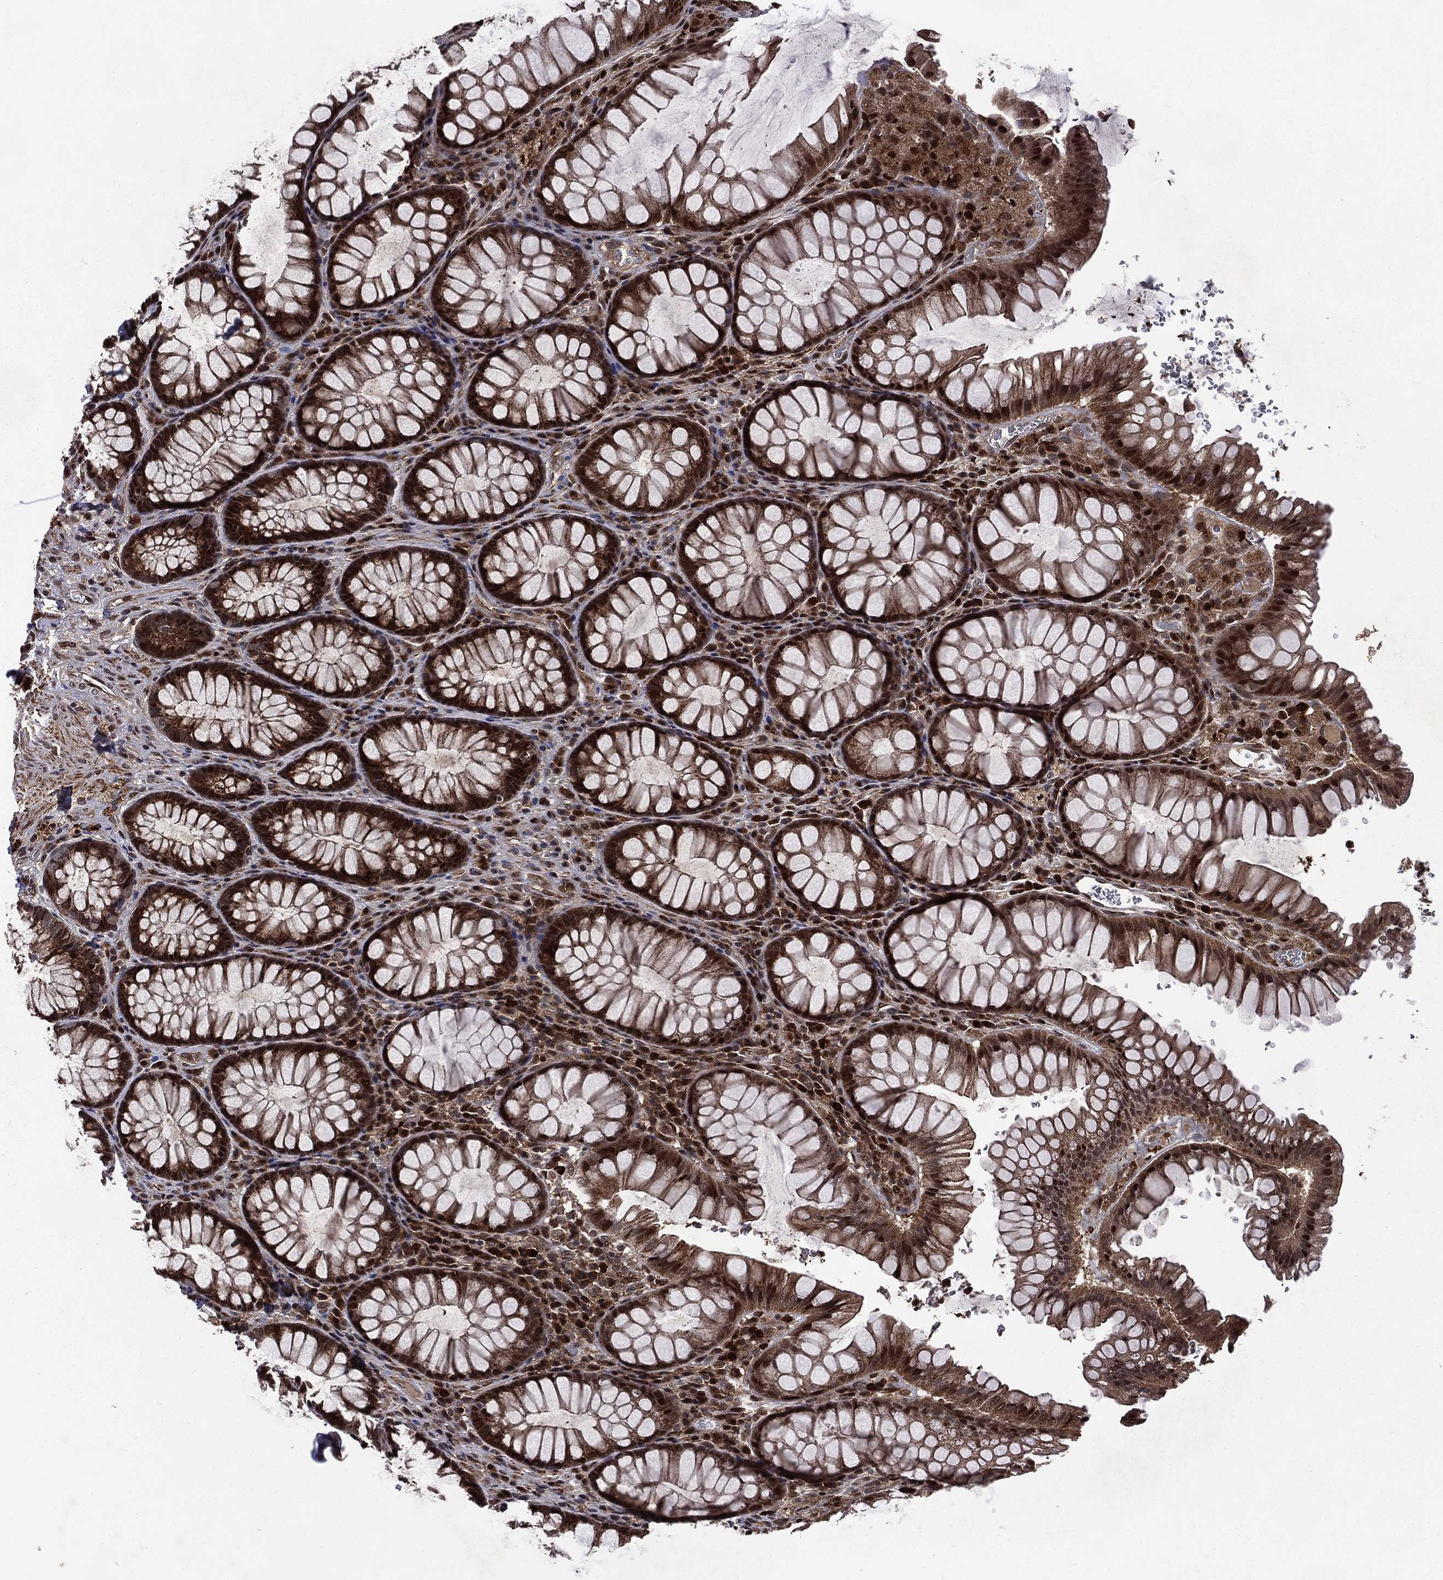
{"staining": {"intensity": "strong", "quantity": ">75%", "location": "cytoplasmic/membranous,nuclear"}, "tissue": "rectum", "cell_type": "Glandular cells", "image_type": "normal", "snomed": [{"axis": "morphology", "description": "Normal tissue, NOS"}, {"axis": "topography", "description": "Rectum"}], "caption": "High-power microscopy captured an immunohistochemistry (IHC) photomicrograph of unremarkable rectum, revealing strong cytoplasmic/membranous,nuclear staining in approximately >75% of glandular cells.", "gene": "LENG8", "patient": {"sex": "female", "age": 68}}